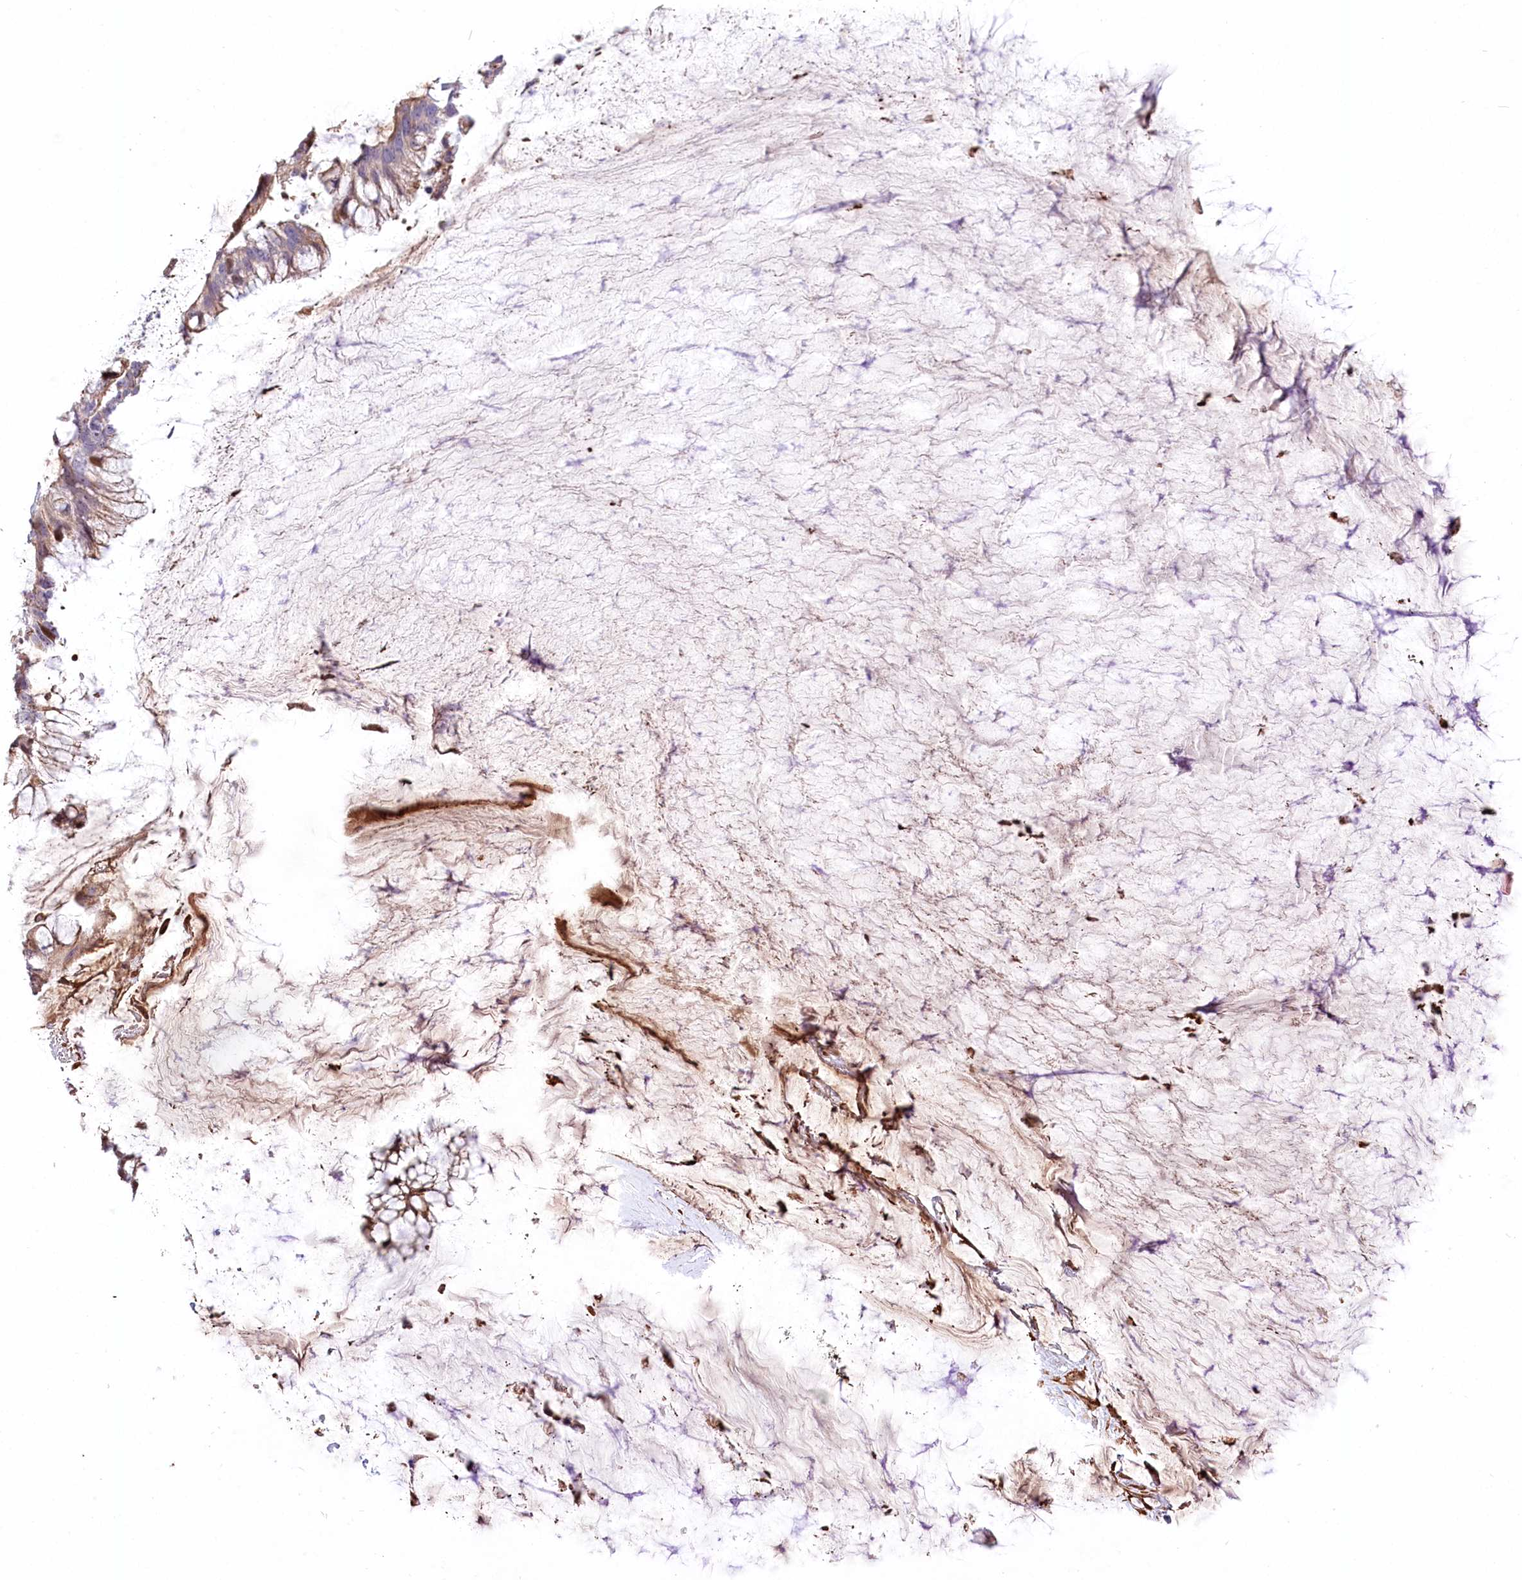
{"staining": {"intensity": "moderate", "quantity": "25%-75%", "location": "cytoplasmic/membranous"}, "tissue": "ovarian cancer", "cell_type": "Tumor cells", "image_type": "cancer", "snomed": [{"axis": "morphology", "description": "Cystadenocarcinoma, mucinous, NOS"}, {"axis": "topography", "description": "Ovary"}], "caption": "A brown stain highlights moderate cytoplasmic/membranous staining of a protein in human ovarian mucinous cystadenocarcinoma tumor cells.", "gene": "RNF24", "patient": {"sex": "female", "age": 39}}